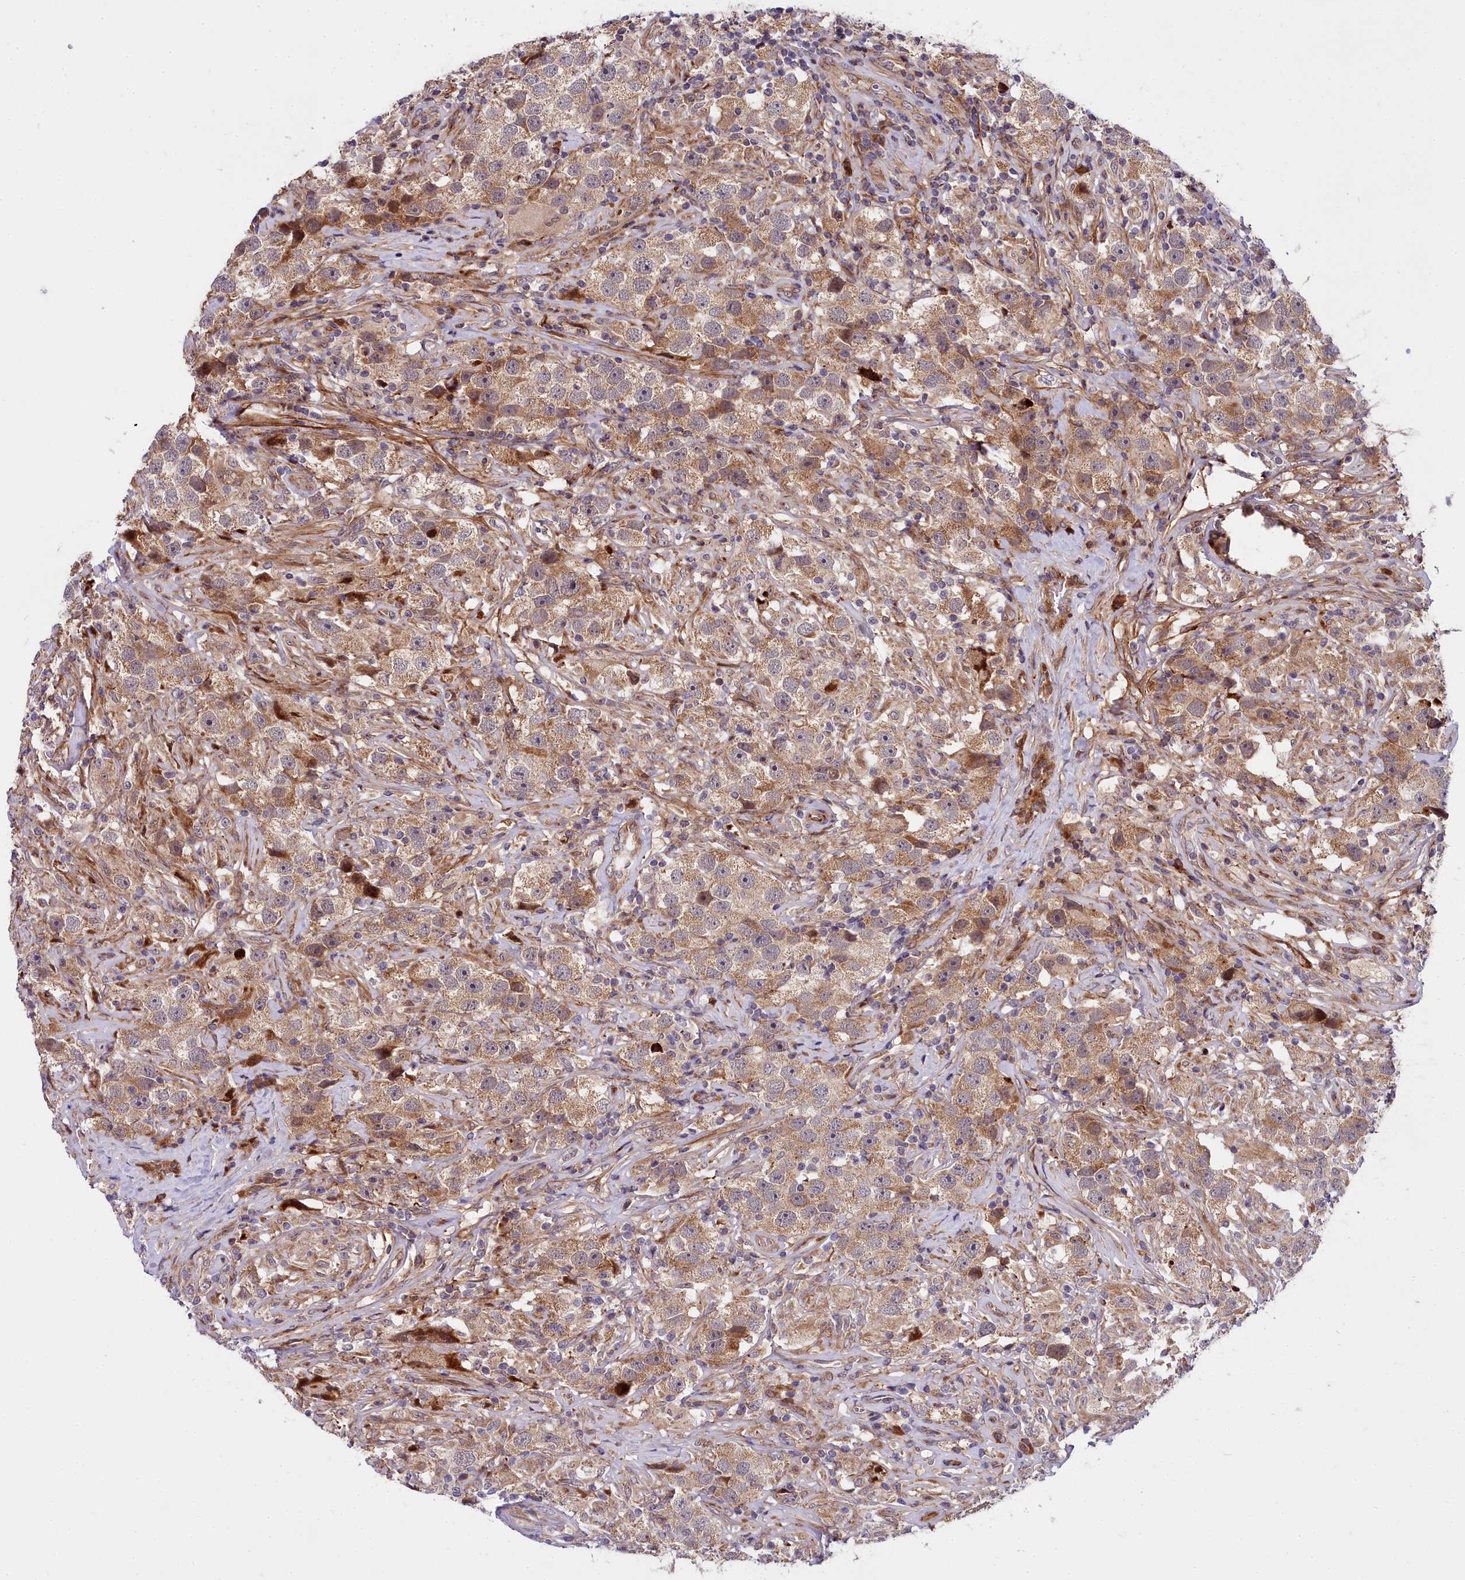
{"staining": {"intensity": "moderate", "quantity": ">75%", "location": "cytoplasmic/membranous"}, "tissue": "testis cancer", "cell_type": "Tumor cells", "image_type": "cancer", "snomed": [{"axis": "morphology", "description": "Seminoma, NOS"}, {"axis": "topography", "description": "Testis"}], "caption": "Protein analysis of testis seminoma tissue exhibits moderate cytoplasmic/membranous staining in approximately >75% of tumor cells.", "gene": "MRPS11", "patient": {"sex": "male", "age": 49}}